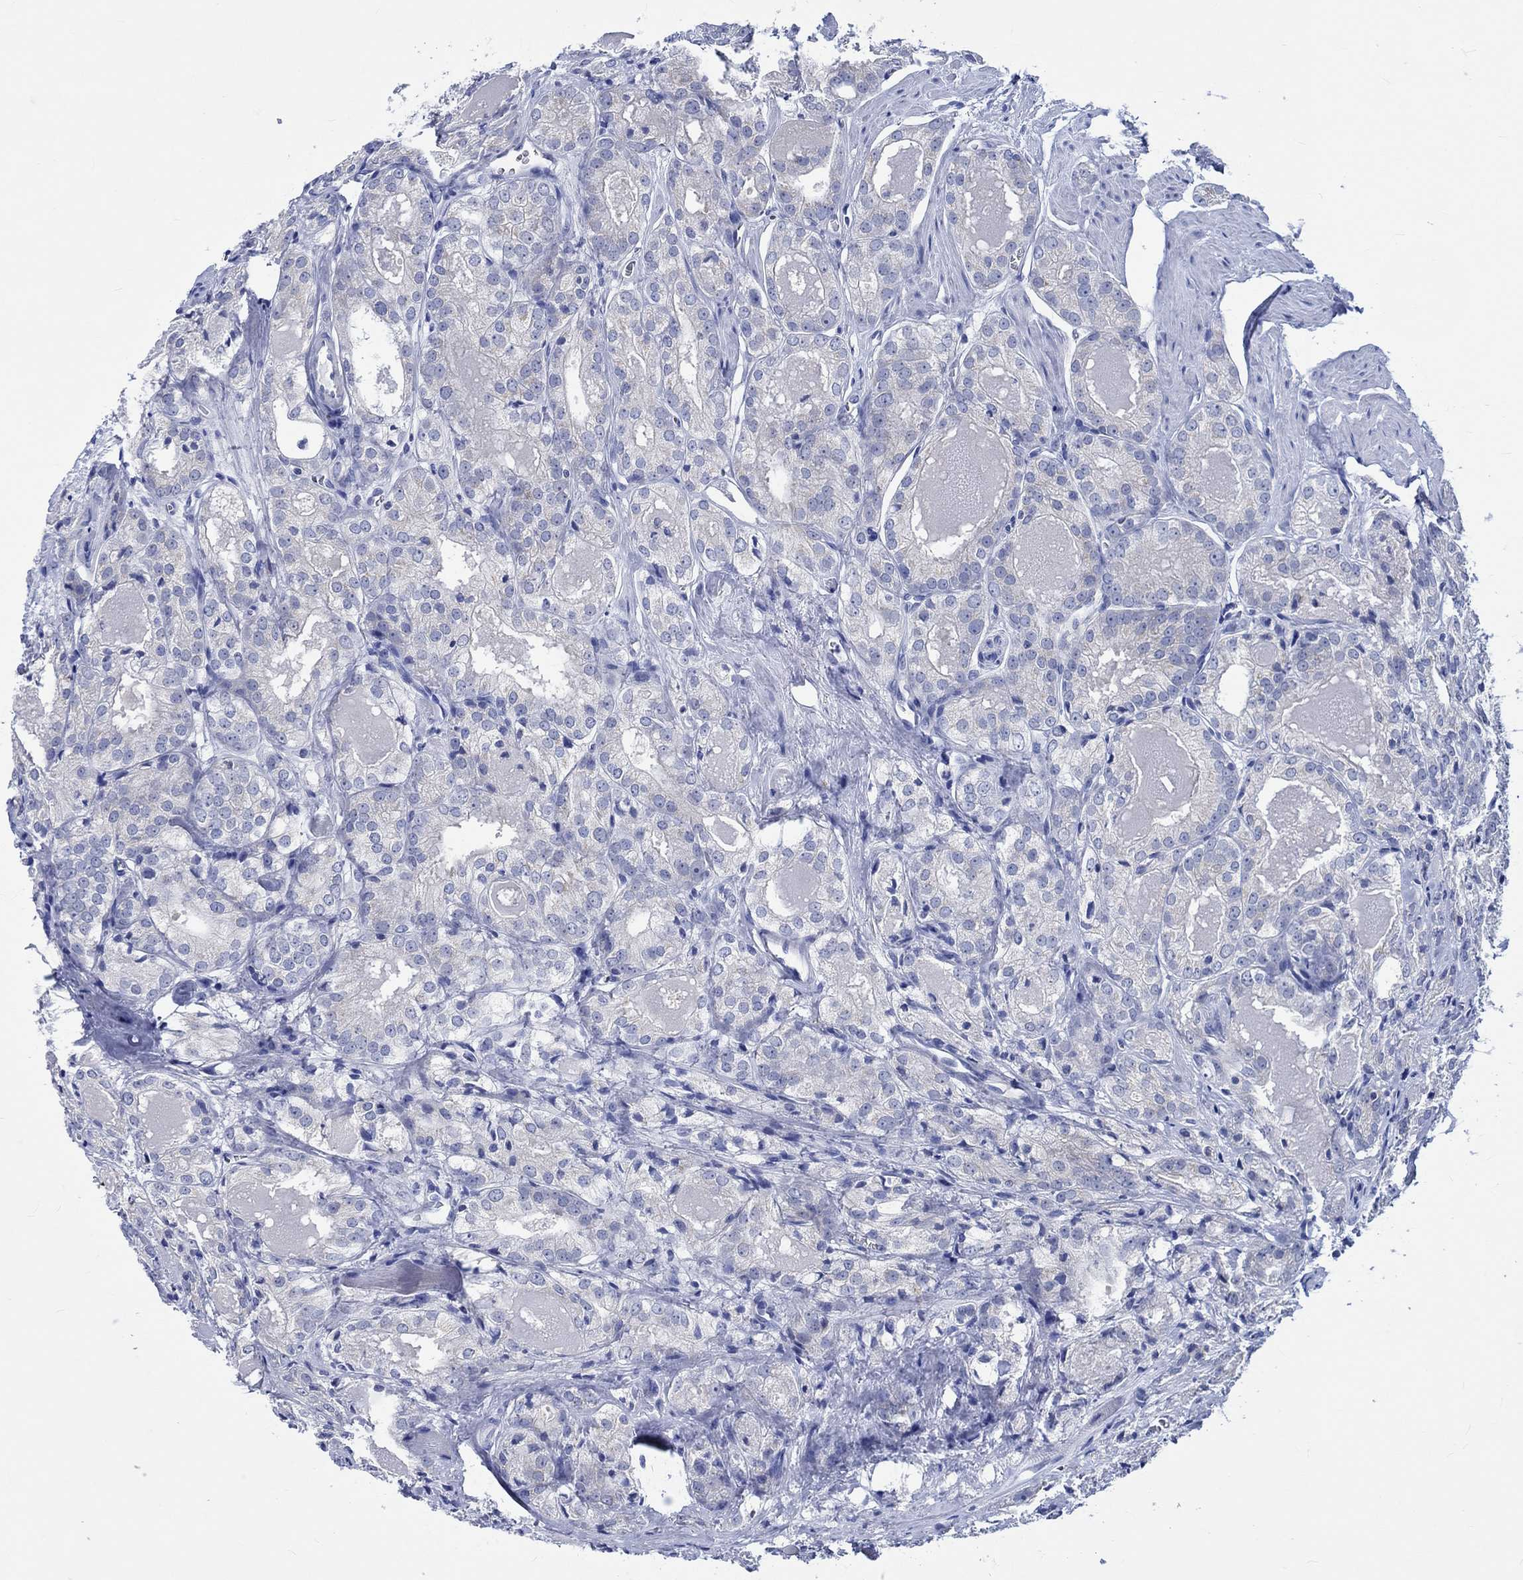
{"staining": {"intensity": "negative", "quantity": "none", "location": "none"}, "tissue": "prostate cancer", "cell_type": "Tumor cells", "image_type": "cancer", "snomed": [{"axis": "morphology", "description": "Adenocarcinoma, NOS"}, {"axis": "morphology", "description": "Adenocarcinoma, High grade"}, {"axis": "topography", "description": "Prostate"}], "caption": "The immunohistochemistry (IHC) image has no significant expression in tumor cells of prostate cancer tissue.", "gene": "PTPRN2", "patient": {"sex": "male", "age": 70}}